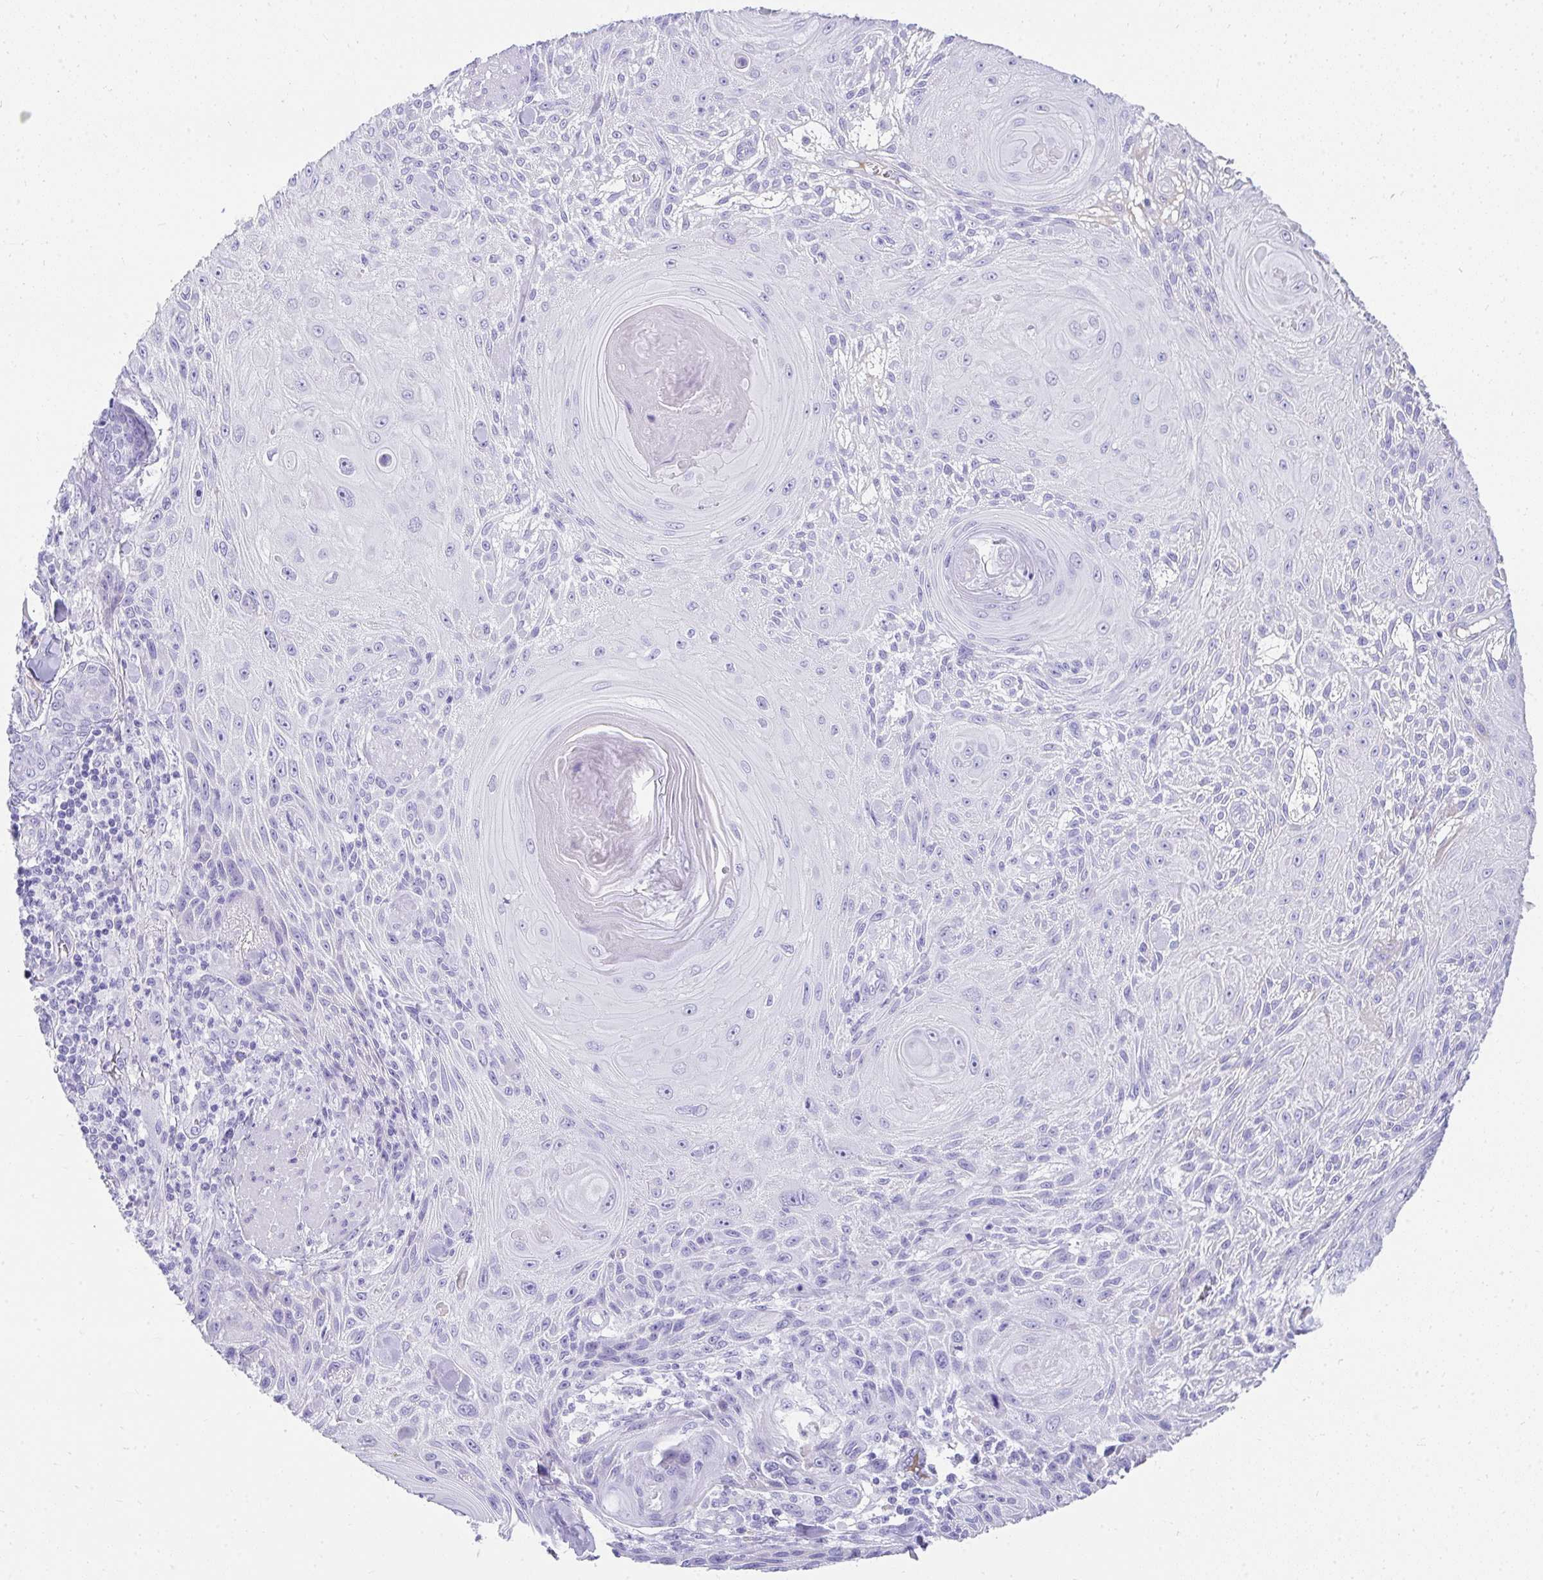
{"staining": {"intensity": "negative", "quantity": "none", "location": "none"}, "tissue": "skin cancer", "cell_type": "Tumor cells", "image_type": "cancer", "snomed": [{"axis": "morphology", "description": "Squamous cell carcinoma, NOS"}, {"axis": "topography", "description": "Skin"}], "caption": "This is an IHC histopathology image of skin squamous cell carcinoma. There is no staining in tumor cells.", "gene": "TNNT1", "patient": {"sex": "male", "age": 88}}